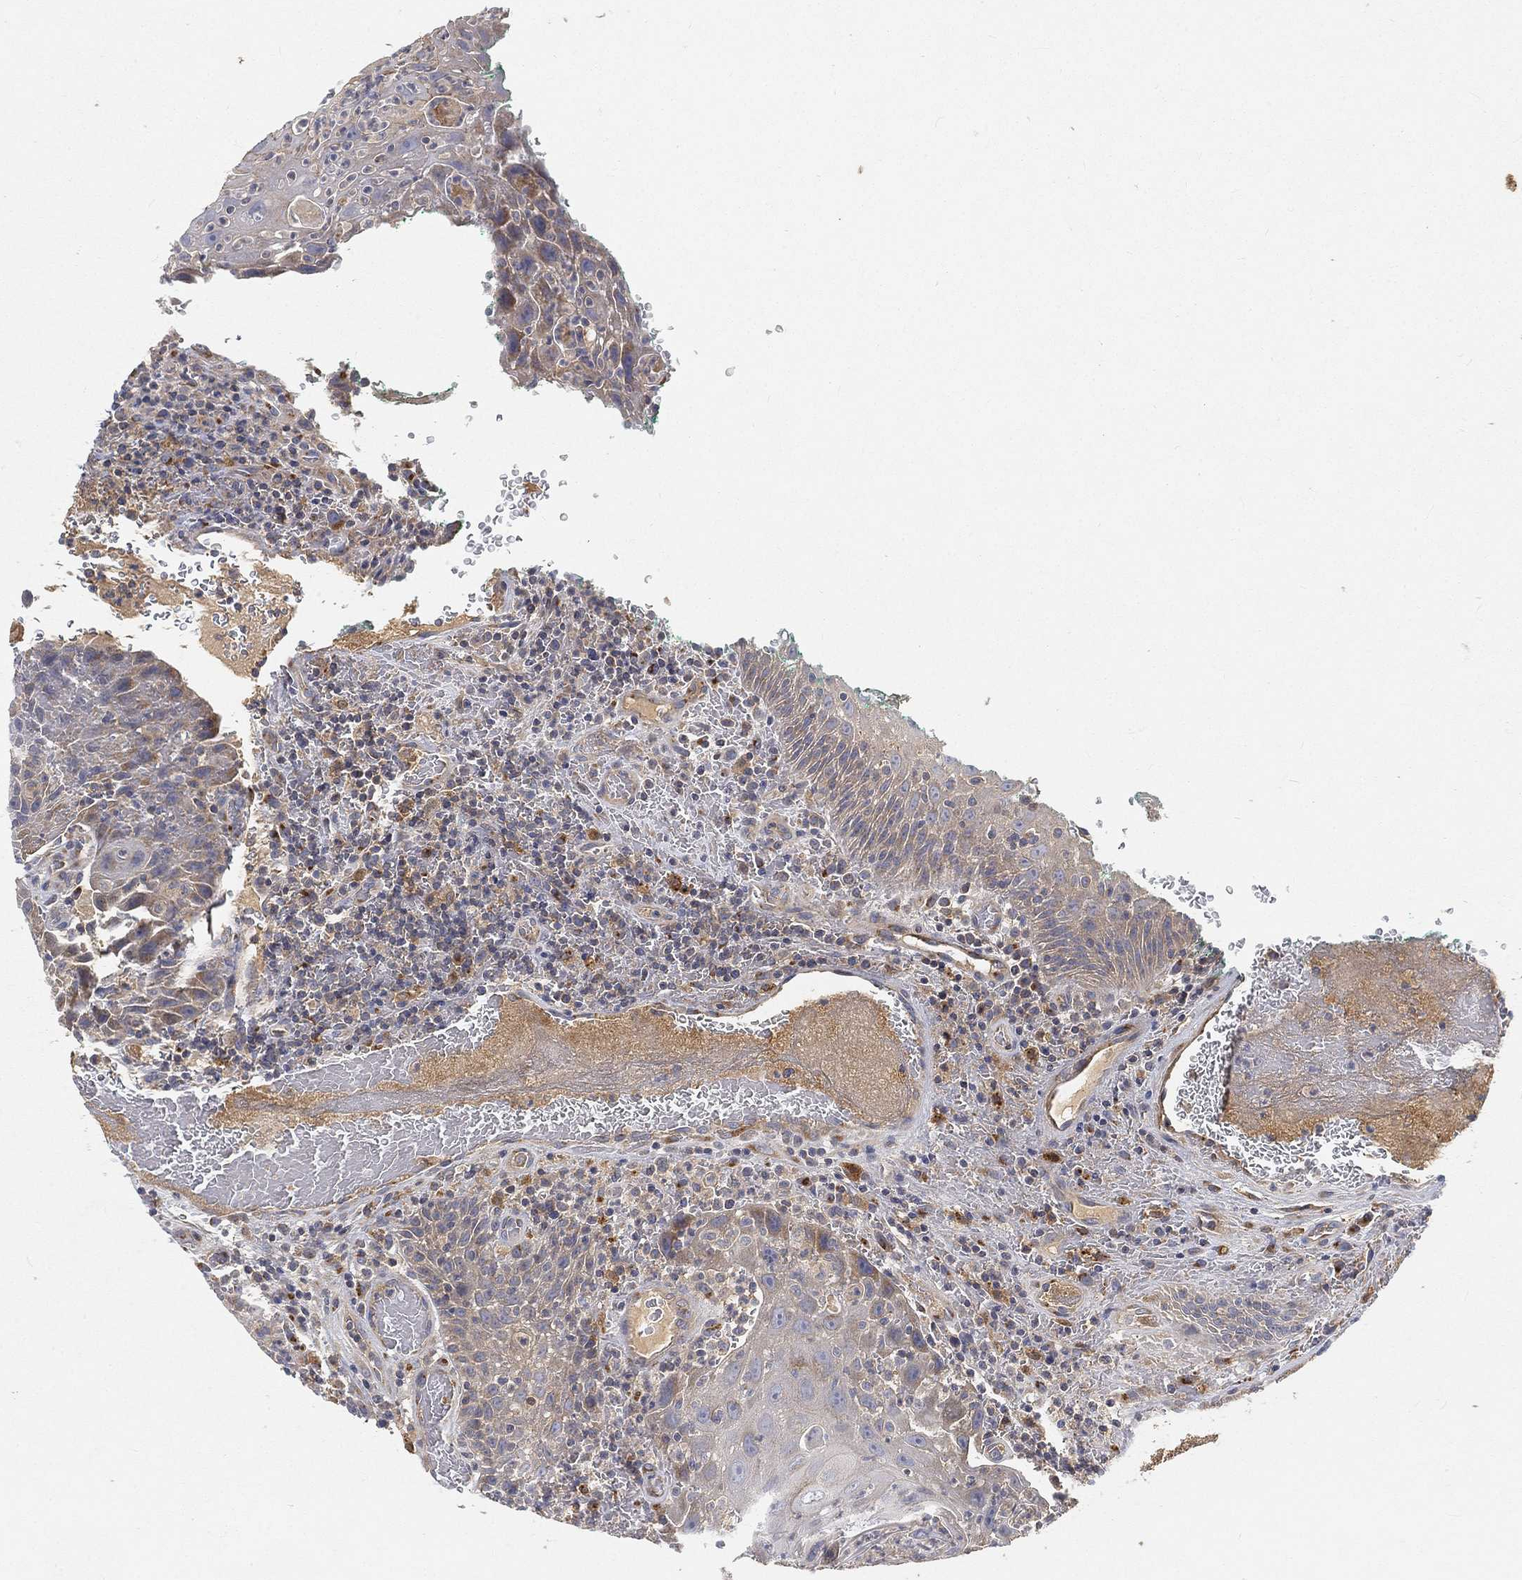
{"staining": {"intensity": "negative", "quantity": "none", "location": "none"}, "tissue": "head and neck cancer", "cell_type": "Tumor cells", "image_type": "cancer", "snomed": [{"axis": "morphology", "description": "Squamous cell carcinoma, NOS"}, {"axis": "topography", "description": "Head-Neck"}], "caption": "Tumor cells are negative for protein expression in human squamous cell carcinoma (head and neck). (DAB immunohistochemistry, high magnification).", "gene": "CTSL", "patient": {"sex": "male", "age": 69}}